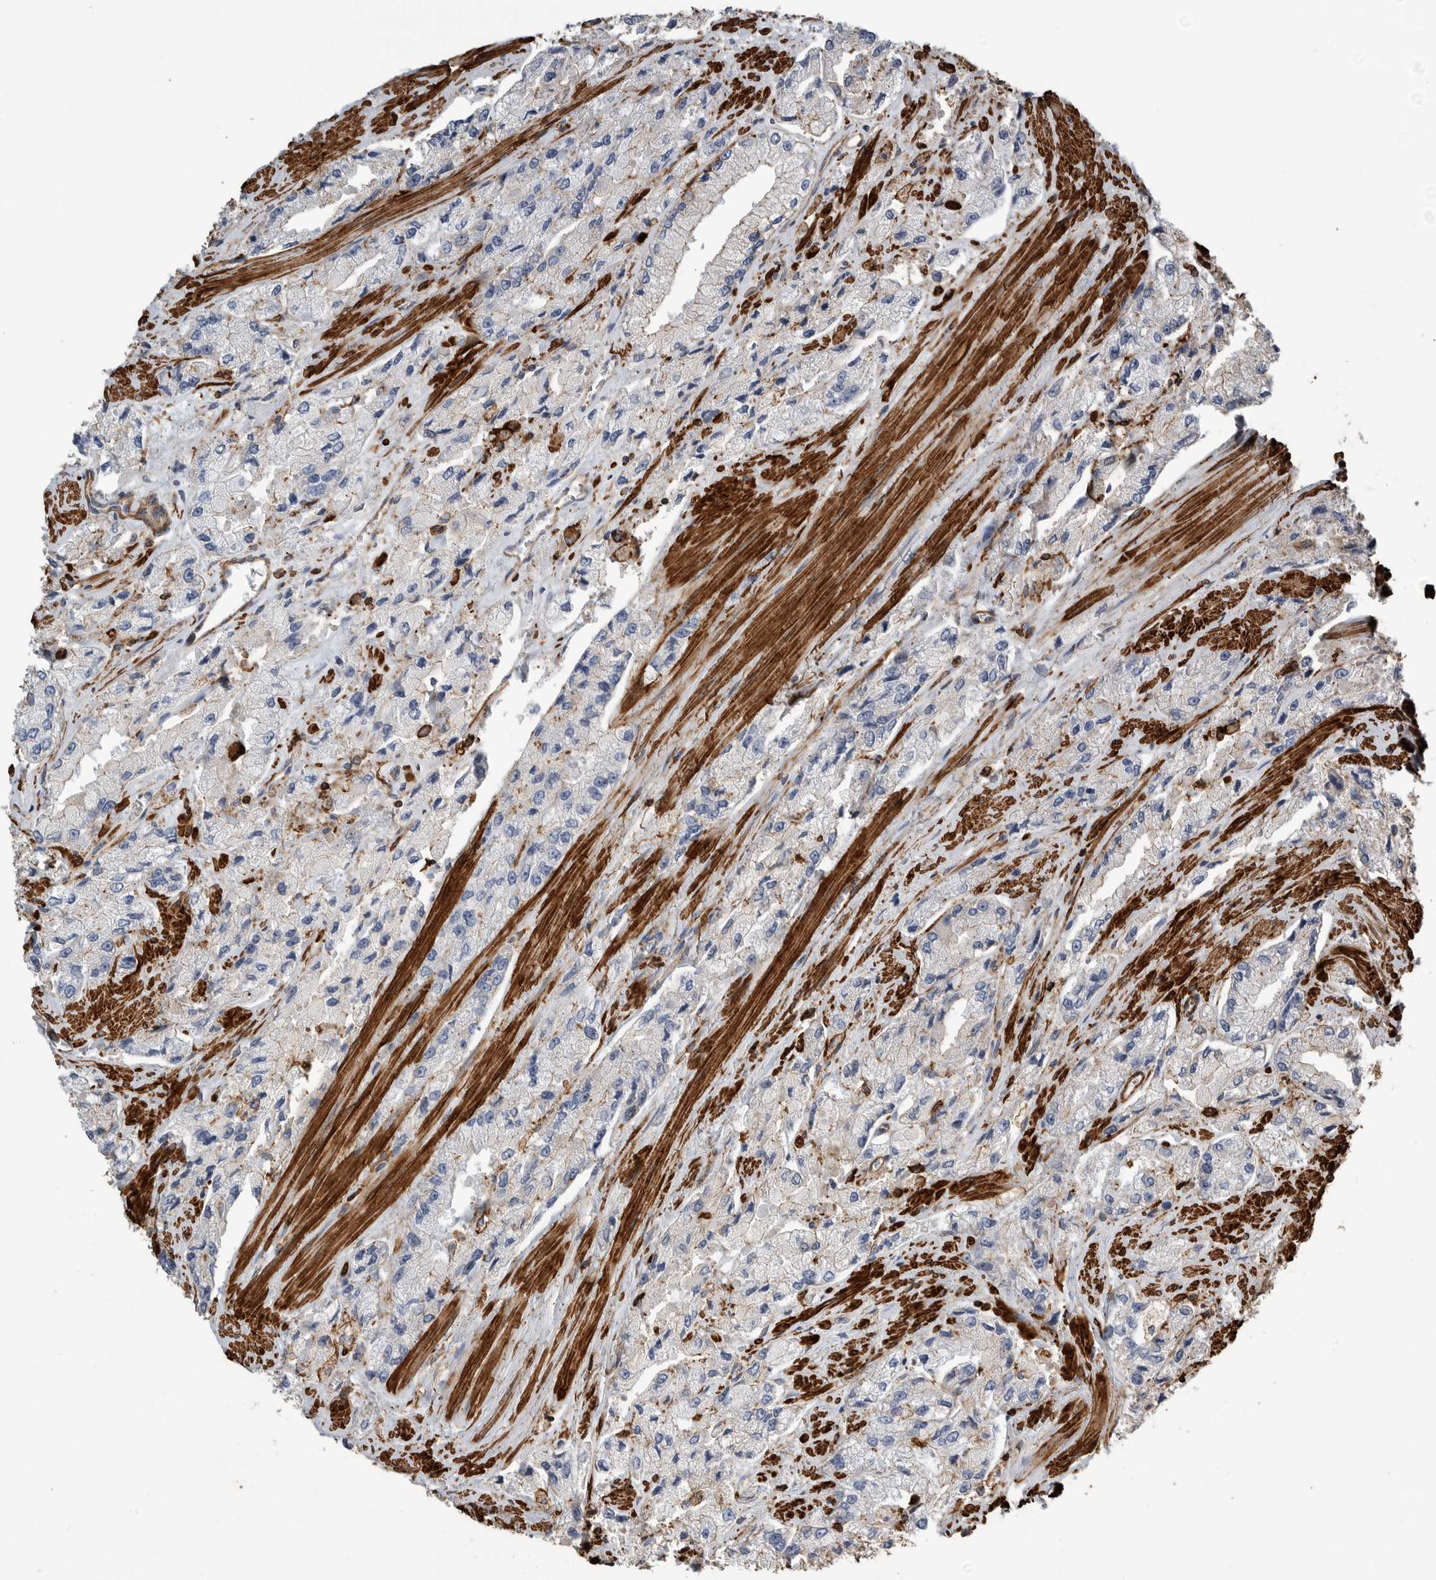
{"staining": {"intensity": "negative", "quantity": "none", "location": "none"}, "tissue": "prostate cancer", "cell_type": "Tumor cells", "image_type": "cancer", "snomed": [{"axis": "morphology", "description": "Adenocarcinoma, High grade"}, {"axis": "topography", "description": "Prostate"}], "caption": "Immunohistochemical staining of human high-grade adenocarcinoma (prostate) displays no significant expression in tumor cells.", "gene": "GPER1", "patient": {"sex": "male", "age": 58}}